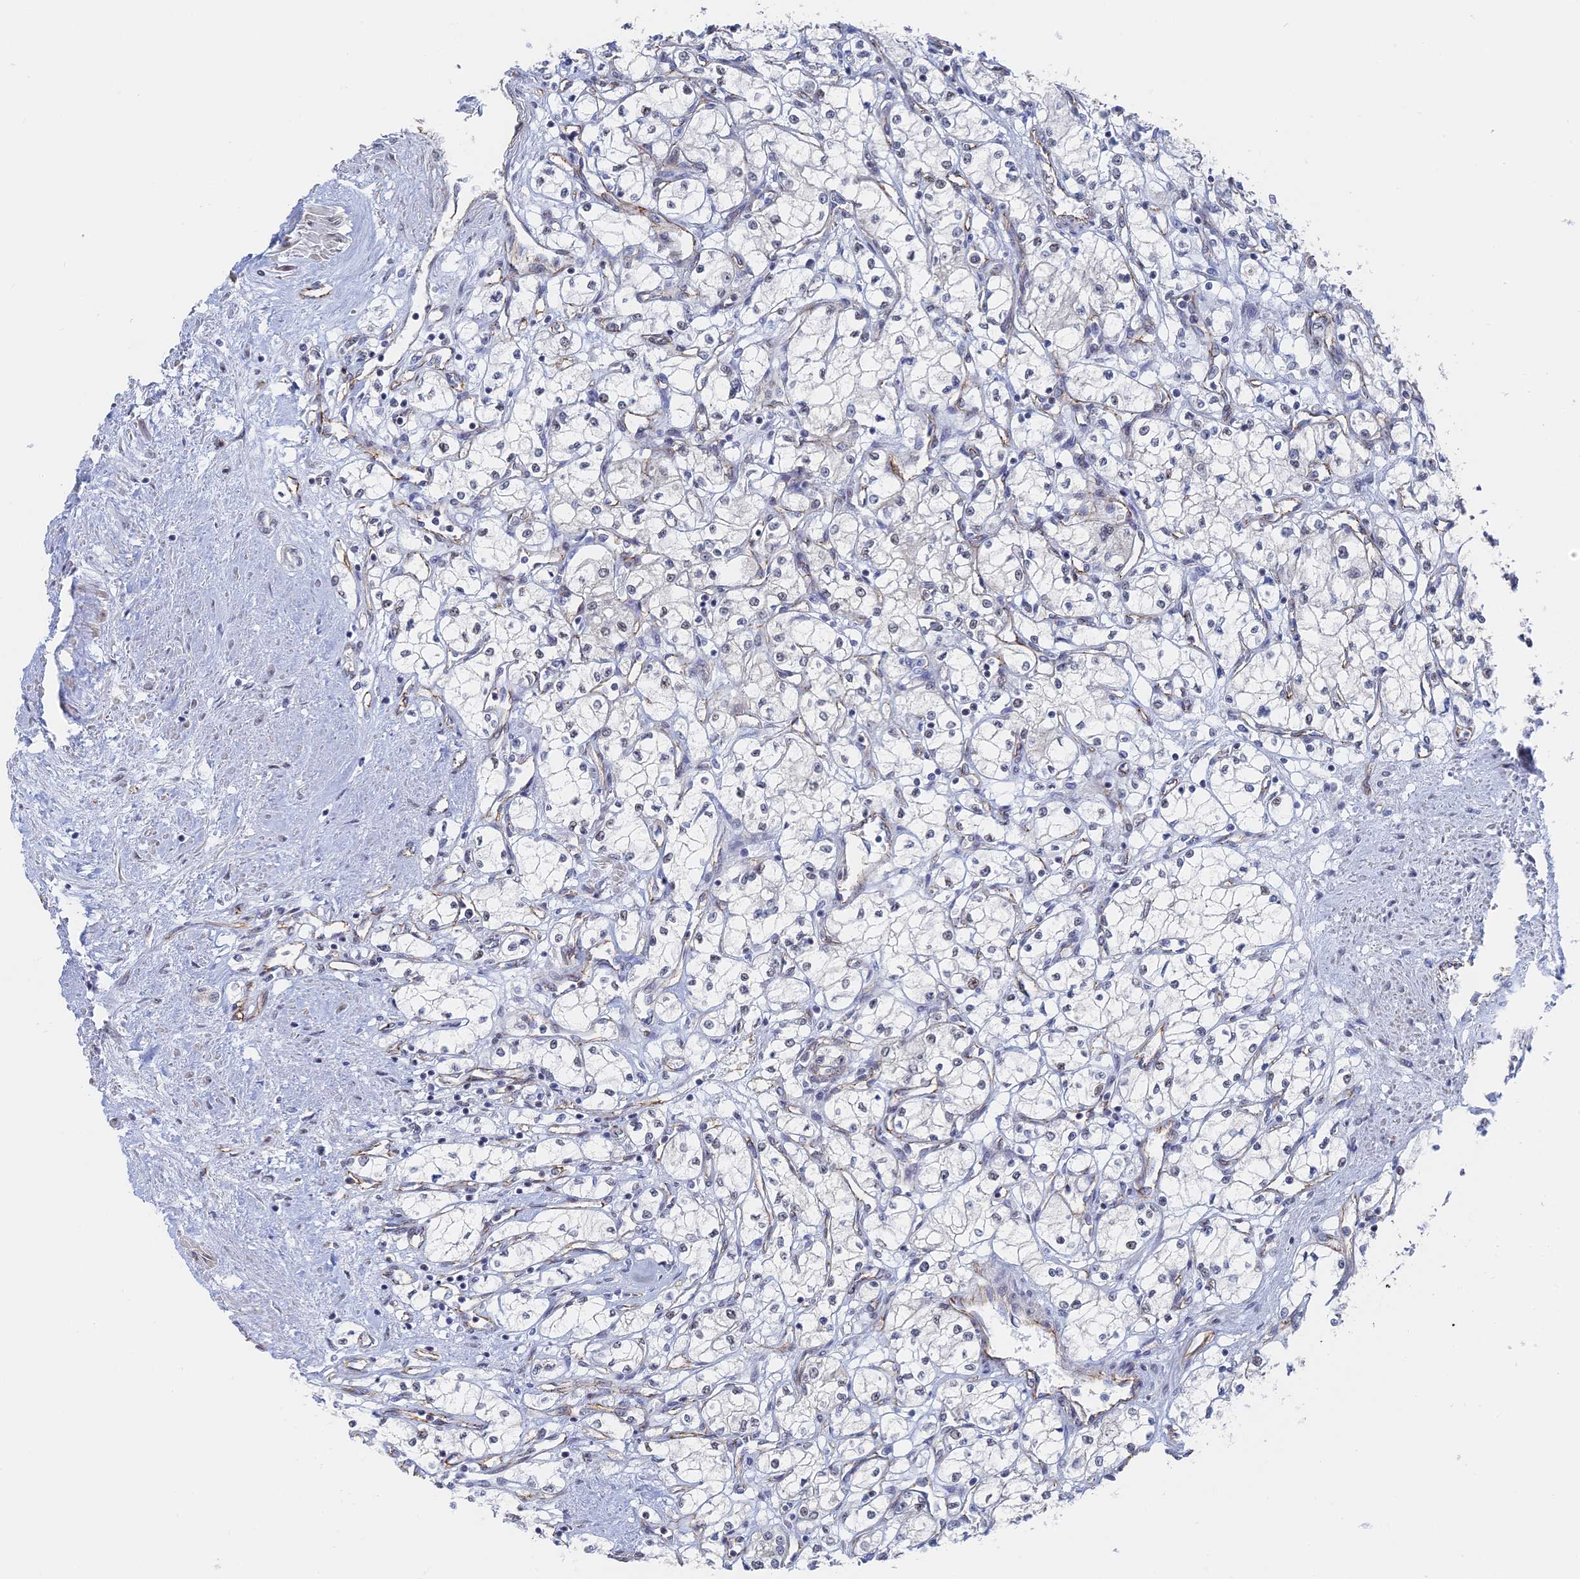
{"staining": {"intensity": "weak", "quantity": "<25%", "location": "nuclear"}, "tissue": "renal cancer", "cell_type": "Tumor cells", "image_type": "cancer", "snomed": [{"axis": "morphology", "description": "Adenocarcinoma, NOS"}, {"axis": "topography", "description": "Kidney"}], "caption": "IHC of renal adenocarcinoma reveals no expression in tumor cells.", "gene": "CFAP92", "patient": {"sex": "male", "age": 59}}